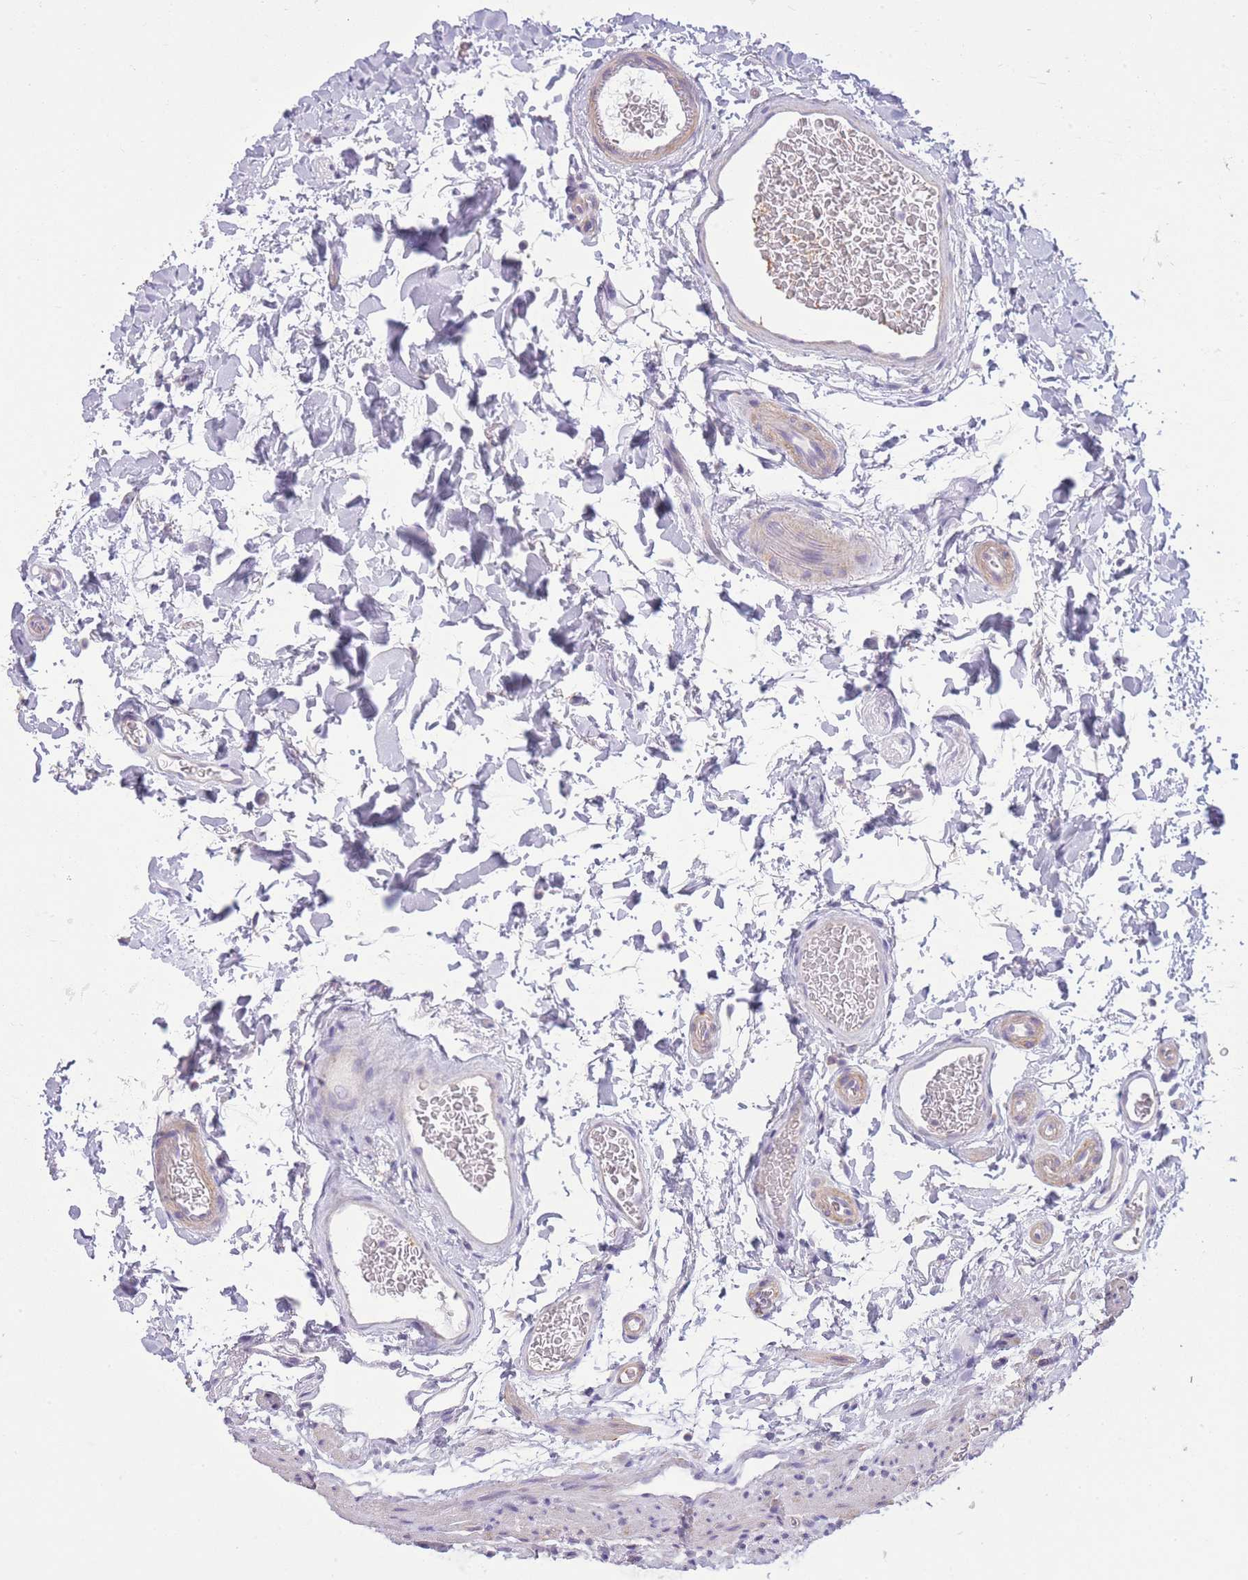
{"staining": {"intensity": "weak", "quantity": "25%-75%", "location": "cytoplasmic/membranous"}, "tissue": "colon", "cell_type": "Endothelial cells", "image_type": "normal", "snomed": [{"axis": "morphology", "description": "Normal tissue, NOS"}, {"axis": "topography", "description": "Colon"}], "caption": "Immunohistochemical staining of normal colon shows weak cytoplasmic/membranous protein staining in about 25%-75% of endothelial cells. (Brightfield microscopy of DAB IHC at high magnification).", "gene": "PDHA1", "patient": {"sex": "female", "age": 82}}